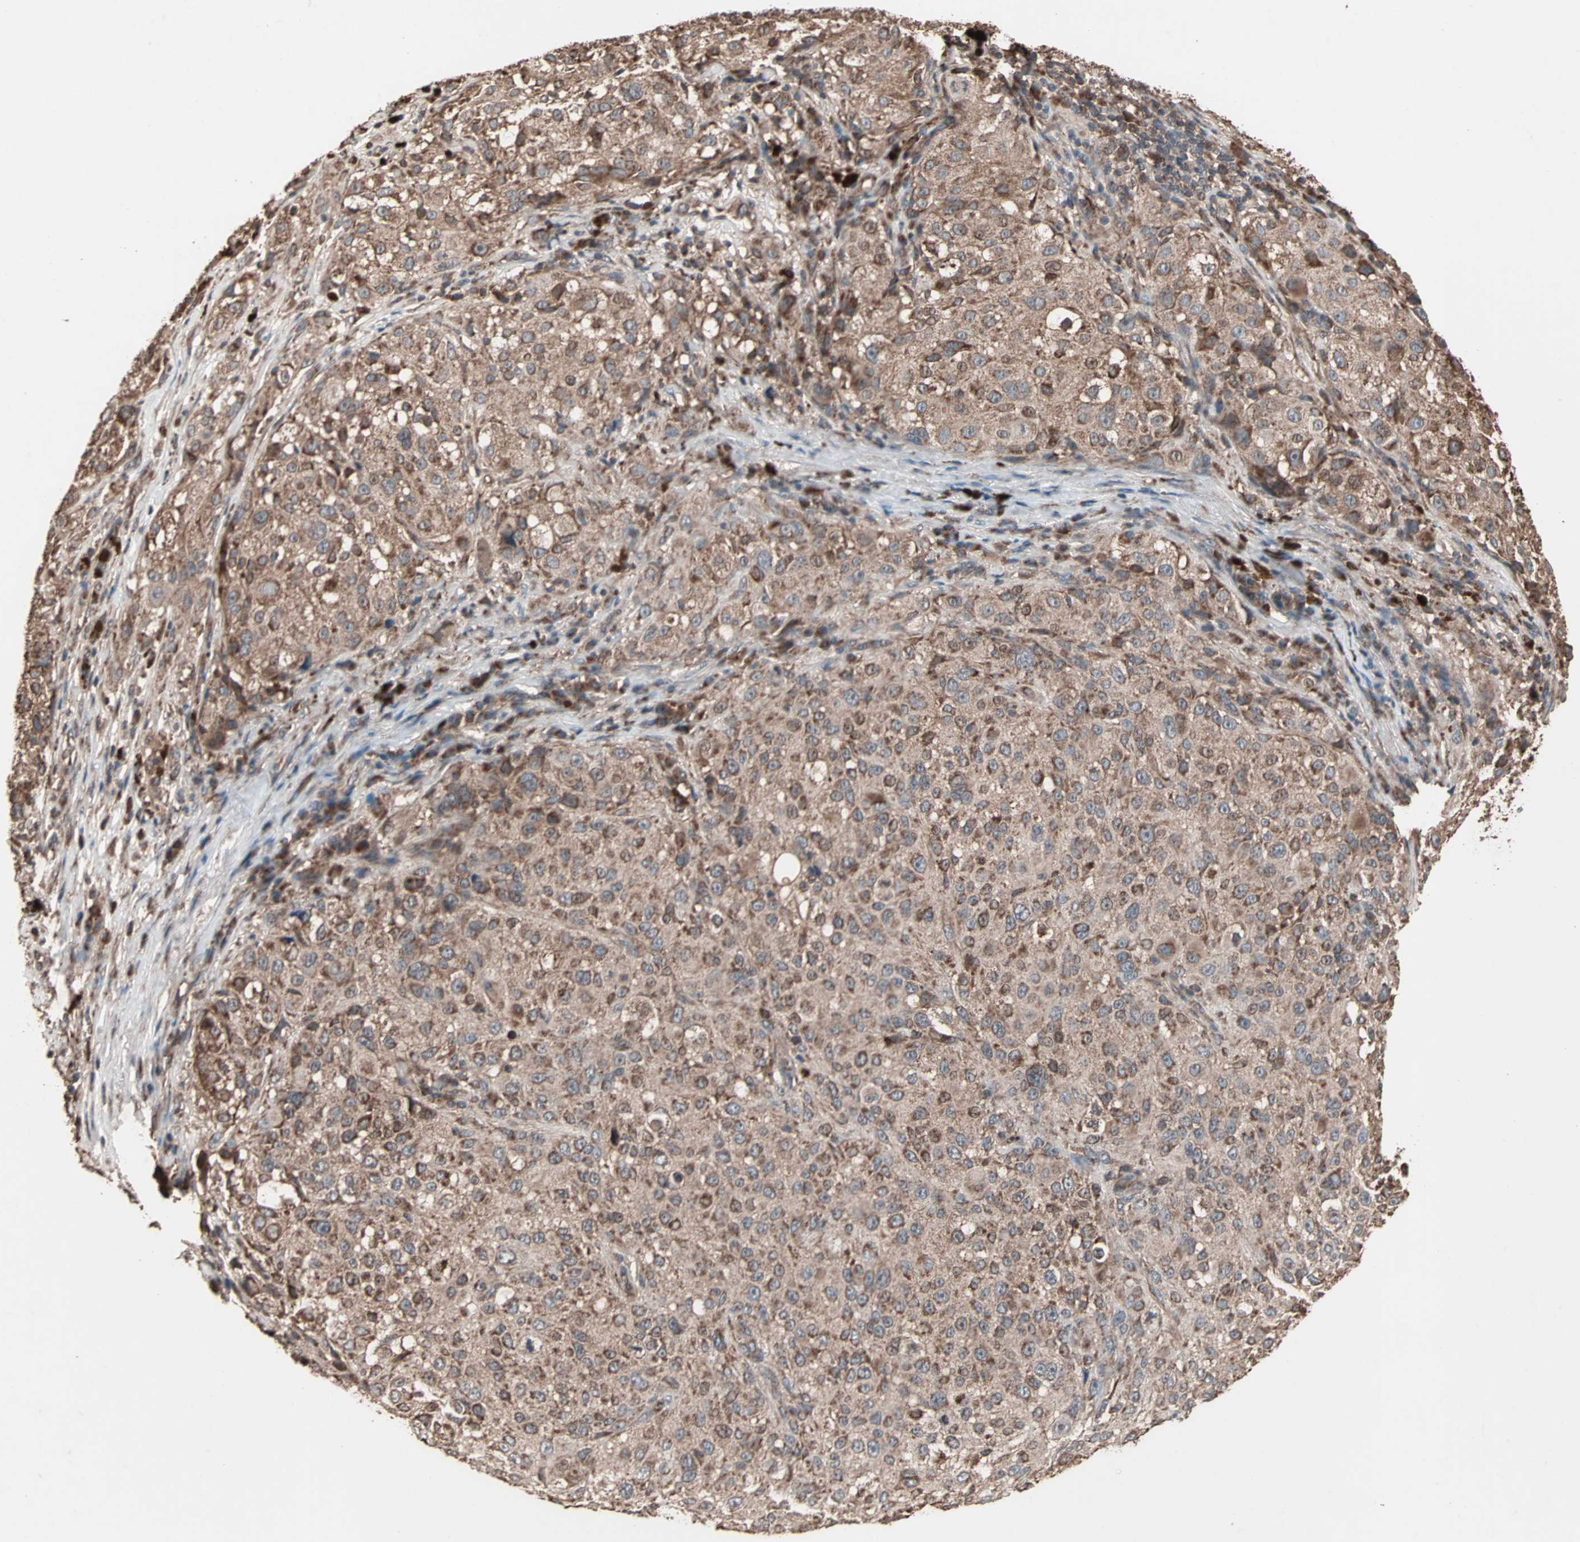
{"staining": {"intensity": "moderate", "quantity": ">75%", "location": "cytoplasmic/membranous"}, "tissue": "melanoma", "cell_type": "Tumor cells", "image_type": "cancer", "snomed": [{"axis": "morphology", "description": "Necrosis, NOS"}, {"axis": "morphology", "description": "Malignant melanoma, NOS"}, {"axis": "topography", "description": "Skin"}], "caption": "Tumor cells demonstrate moderate cytoplasmic/membranous staining in approximately >75% of cells in malignant melanoma.", "gene": "MRPL2", "patient": {"sex": "female", "age": 87}}